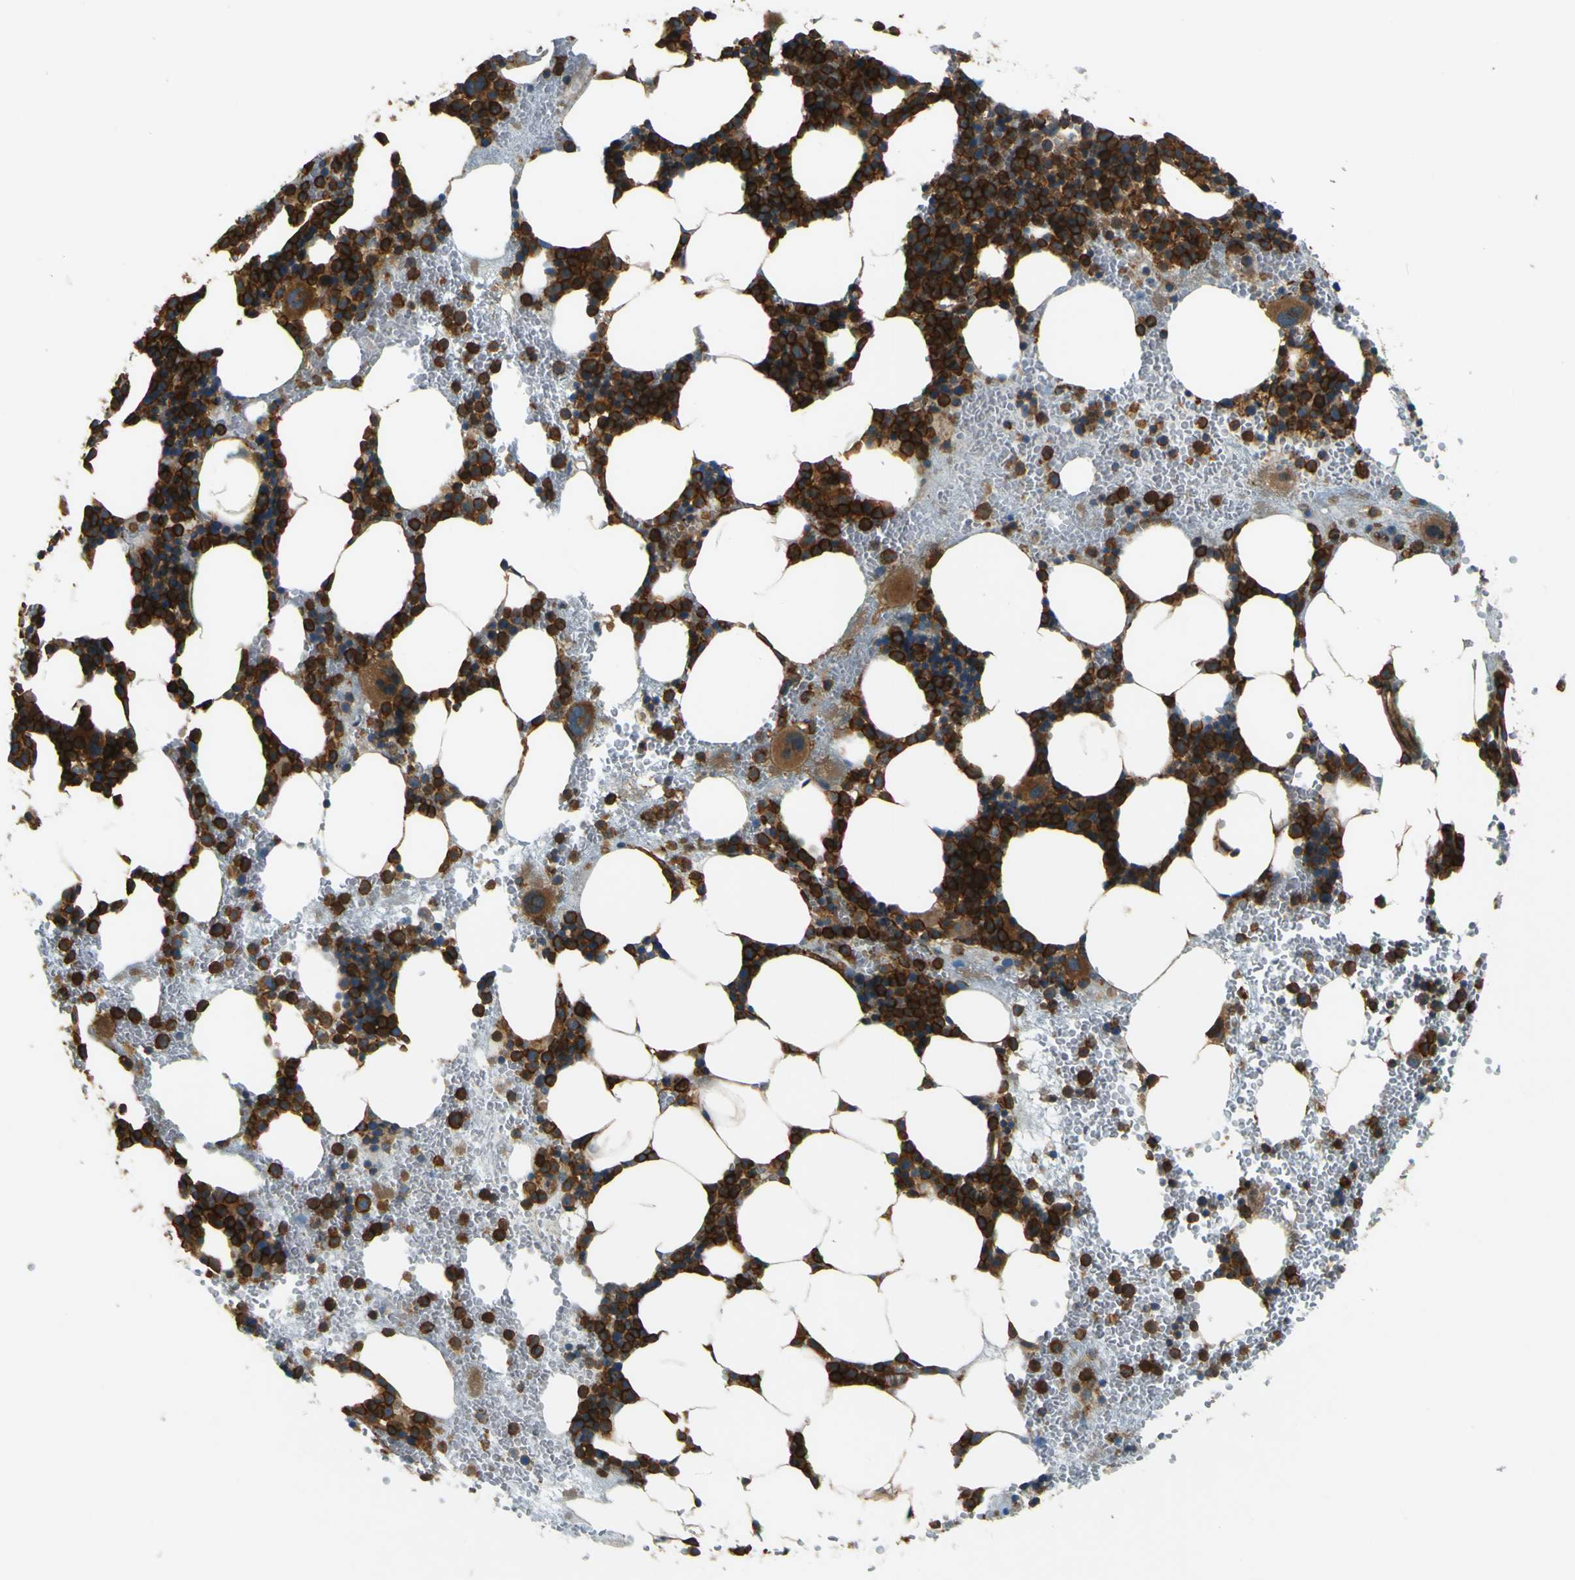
{"staining": {"intensity": "strong", "quantity": ">75%", "location": "cytoplasmic/membranous"}, "tissue": "bone marrow", "cell_type": "Hematopoietic cells", "image_type": "normal", "snomed": [{"axis": "morphology", "description": "Normal tissue, NOS"}, {"axis": "morphology", "description": "Inflammation, NOS"}, {"axis": "topography", "description": "Bone marrow"}], "caption": "Protein staining reveals strong cytoplasmic/membranous positivity in about >75% of hematopoietic cells in normal bone marrow. (Brightfield microscopy of DAB IHC at high magnification).", "gene": "DNAJC5", "patient": {"sex": "female", "age": 76}}